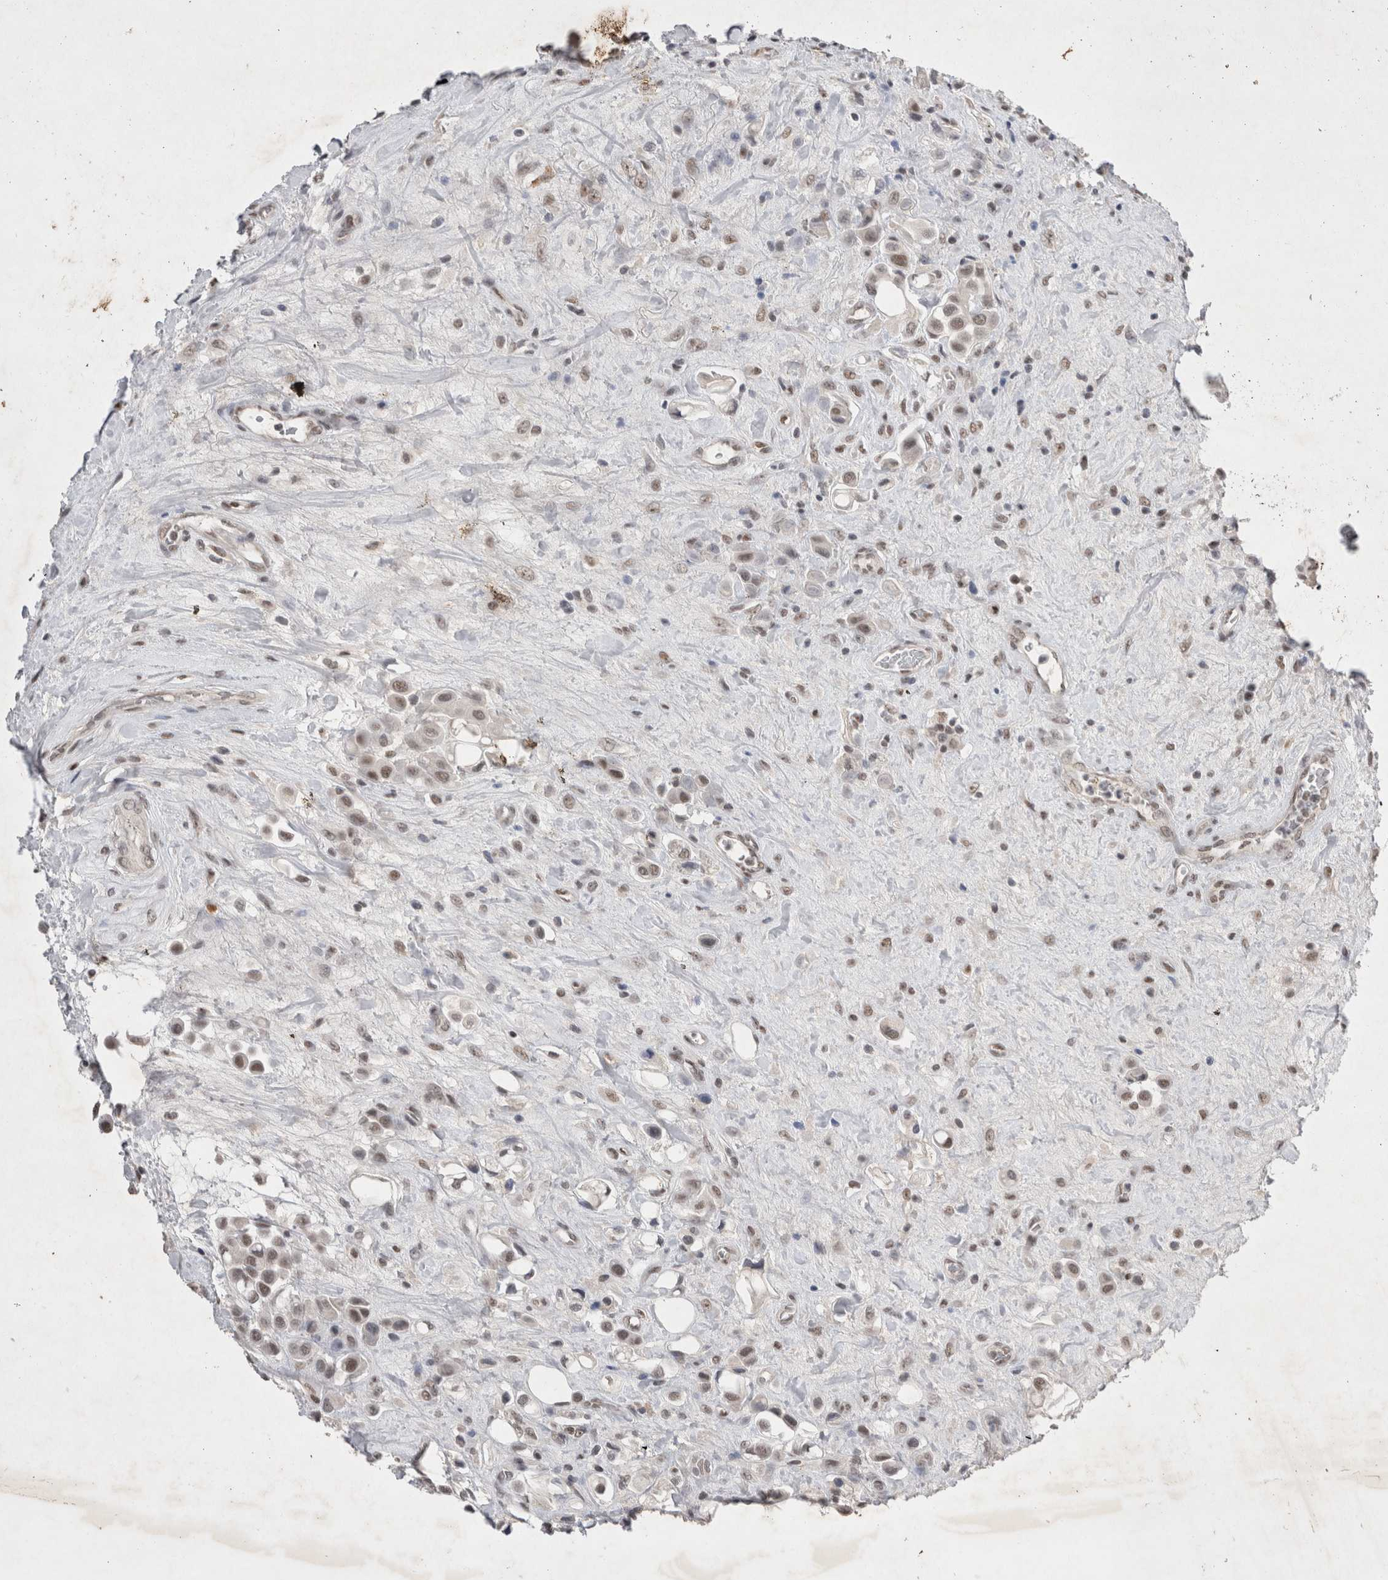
{"staining": {"intensity": "weak", "quantity": ">75%", "location": "nuclear"}, "tissue": "urothelial cancer", "cell_type": "Tumor cells", "image_type": "cancer", "snomed": [{"axis": "morphology", "description": "Urothelial carcinoma, High grade"}, {"axis": "topography", "description": "Urinary bladder"}], "caption": "Tumor cells exhibit low levels of weak nuclear positivity in about >75% of cells in high-grade urothelial carcinoma.", "gene": "RBM6", "patient": {"sex": "male", "age": 50}}